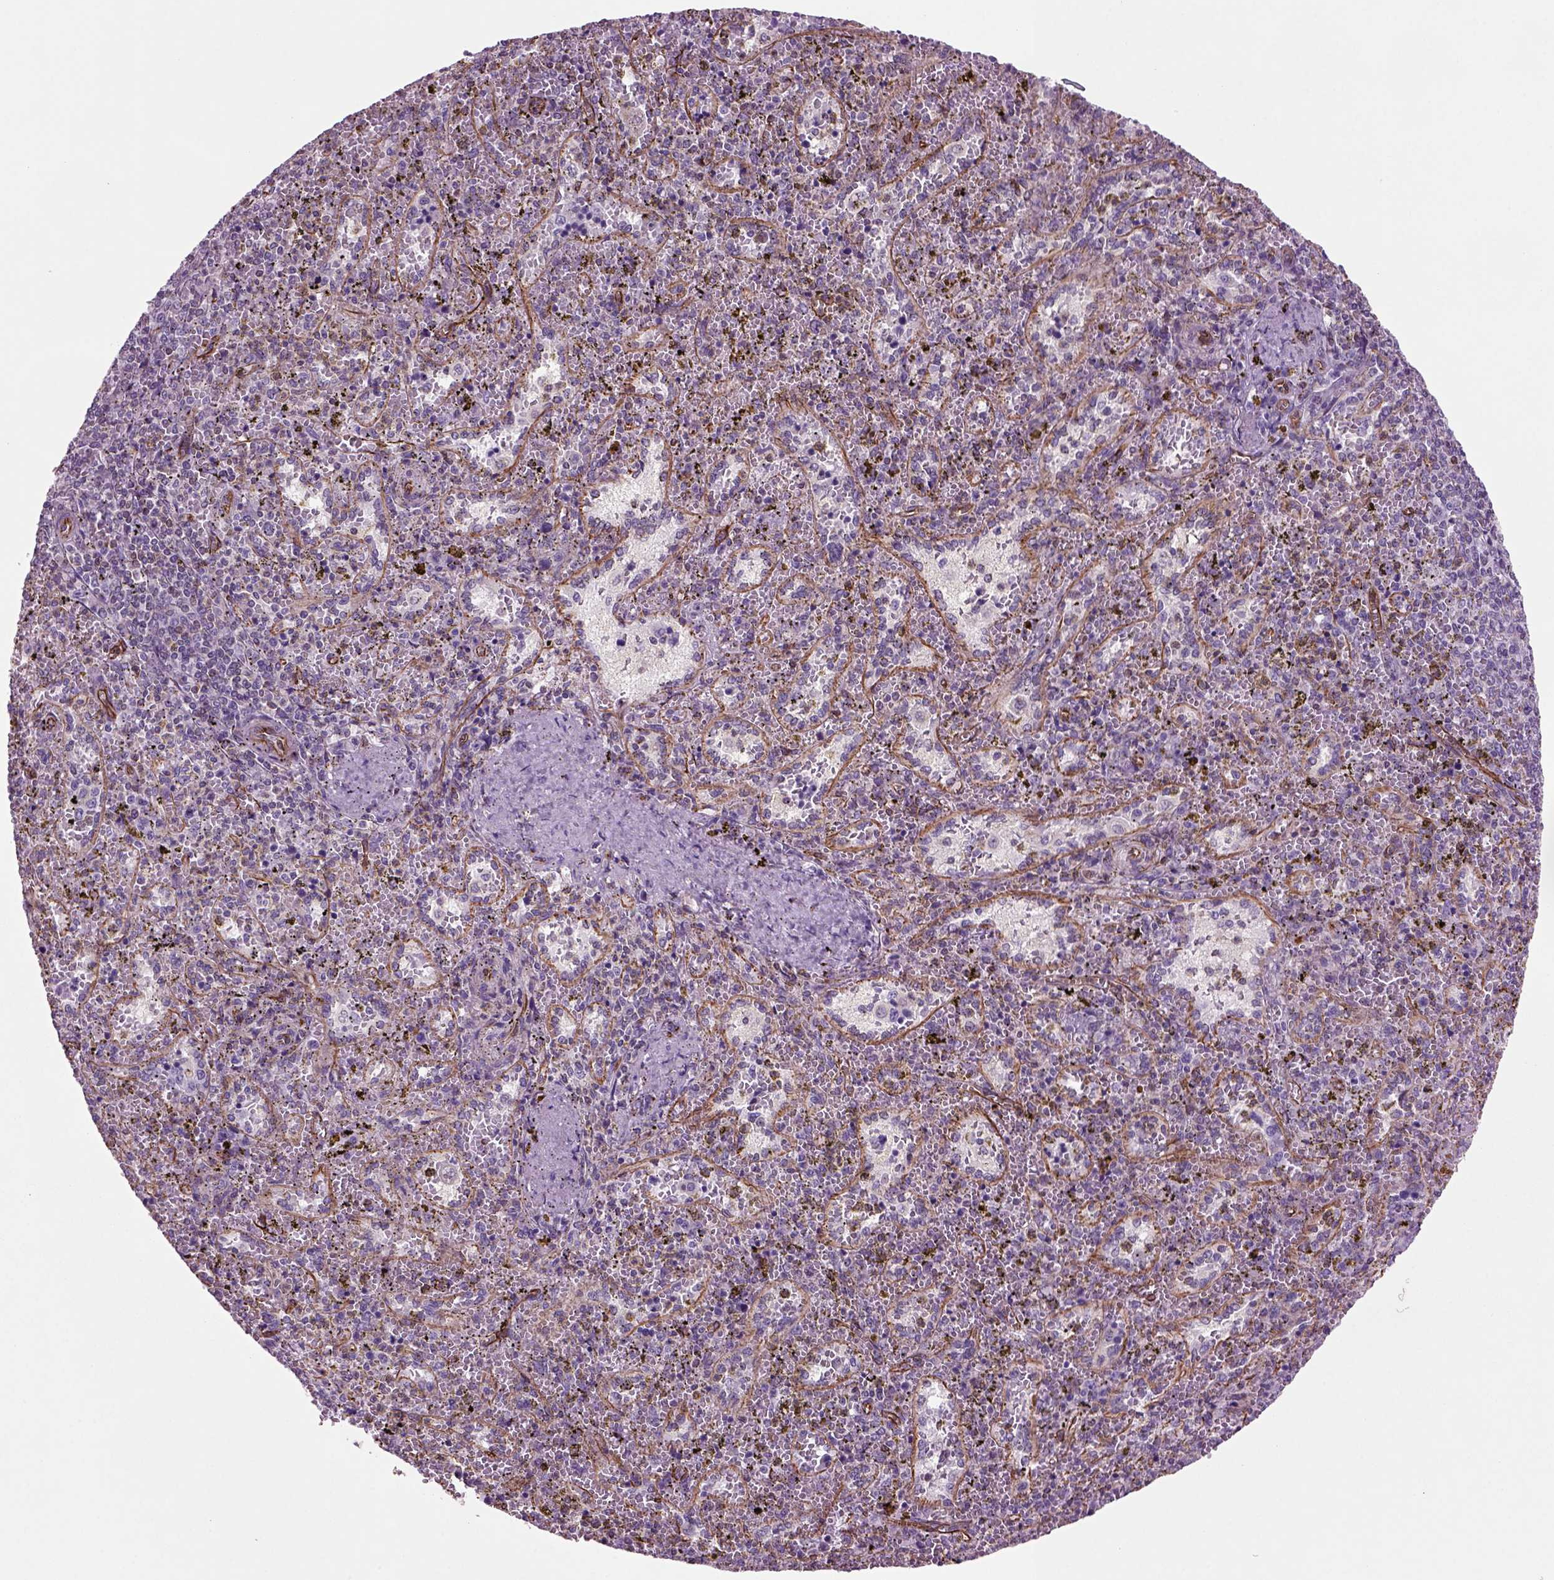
{"staining": {"intensity": "negative", "quantity": "none", "location": "none"}, "tissue": "spleen", "cell_type": "Cells in red pulp", "image_type": "normal", "snomed": [{"axis": "morphology", "description": "Normal tissue, NOS"}, {"axis": "topography", "description": "Spleen"}], "caption": "IHC micrograph of normal spleen stained for a protein (brown), which demonstrates no expression in cells in red pulp.", "gene": "ACER3", "patient": {"sex": "female", "age": 50}}